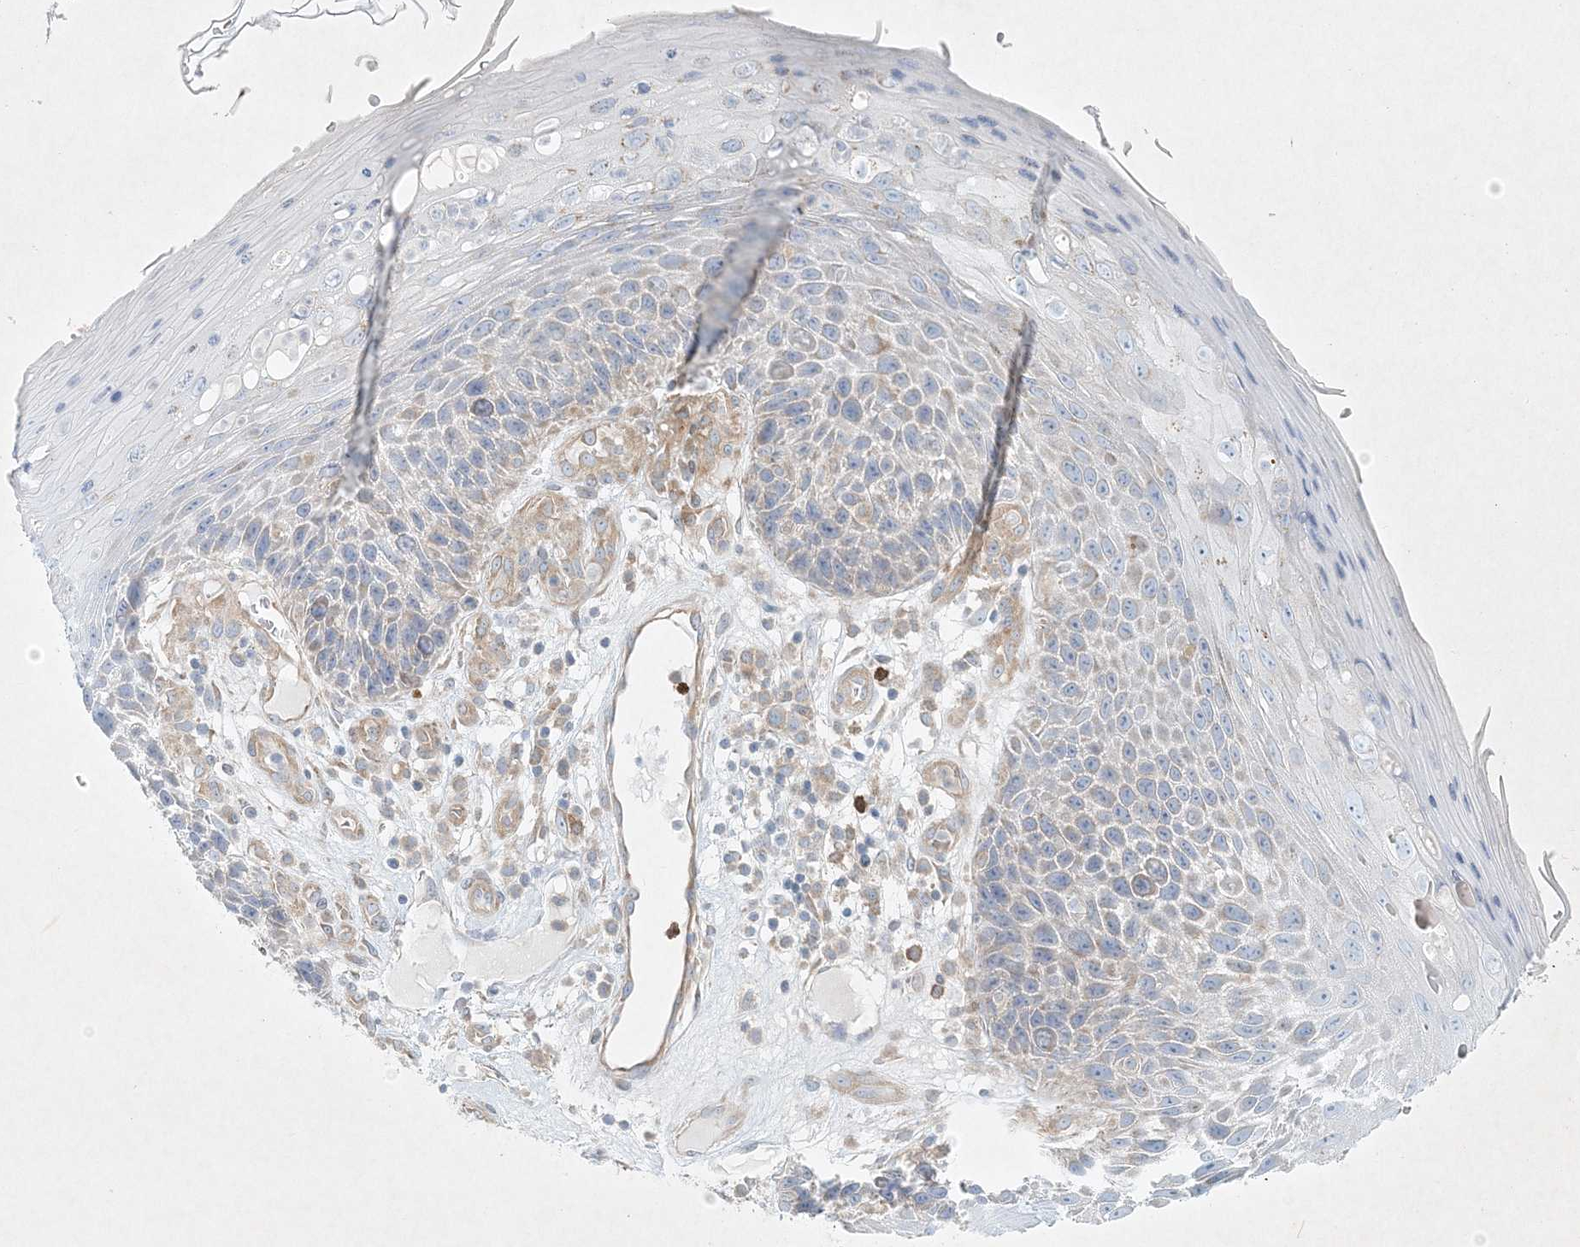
{"staining": {"intensity": "weak", "quantity": "<25%", "location": "cytoplasmic/membranous"}, "tissue": "skin cancer", "cell_type": "Tumor cells", "image_type": "cancer", "snomed": [{"axis": "morphology", "description": "Squamous cell carcinoma, NOS"}, {"axis": "topography", "description": "Skin"}], "caption": "DAB (3,3'-diaminobenzidine) immunohistochemical staining of skin cancer shows no significant expression in tumor cells.", "gene": "STK11IP", "patient": {"sex": "female", "age": 88}}